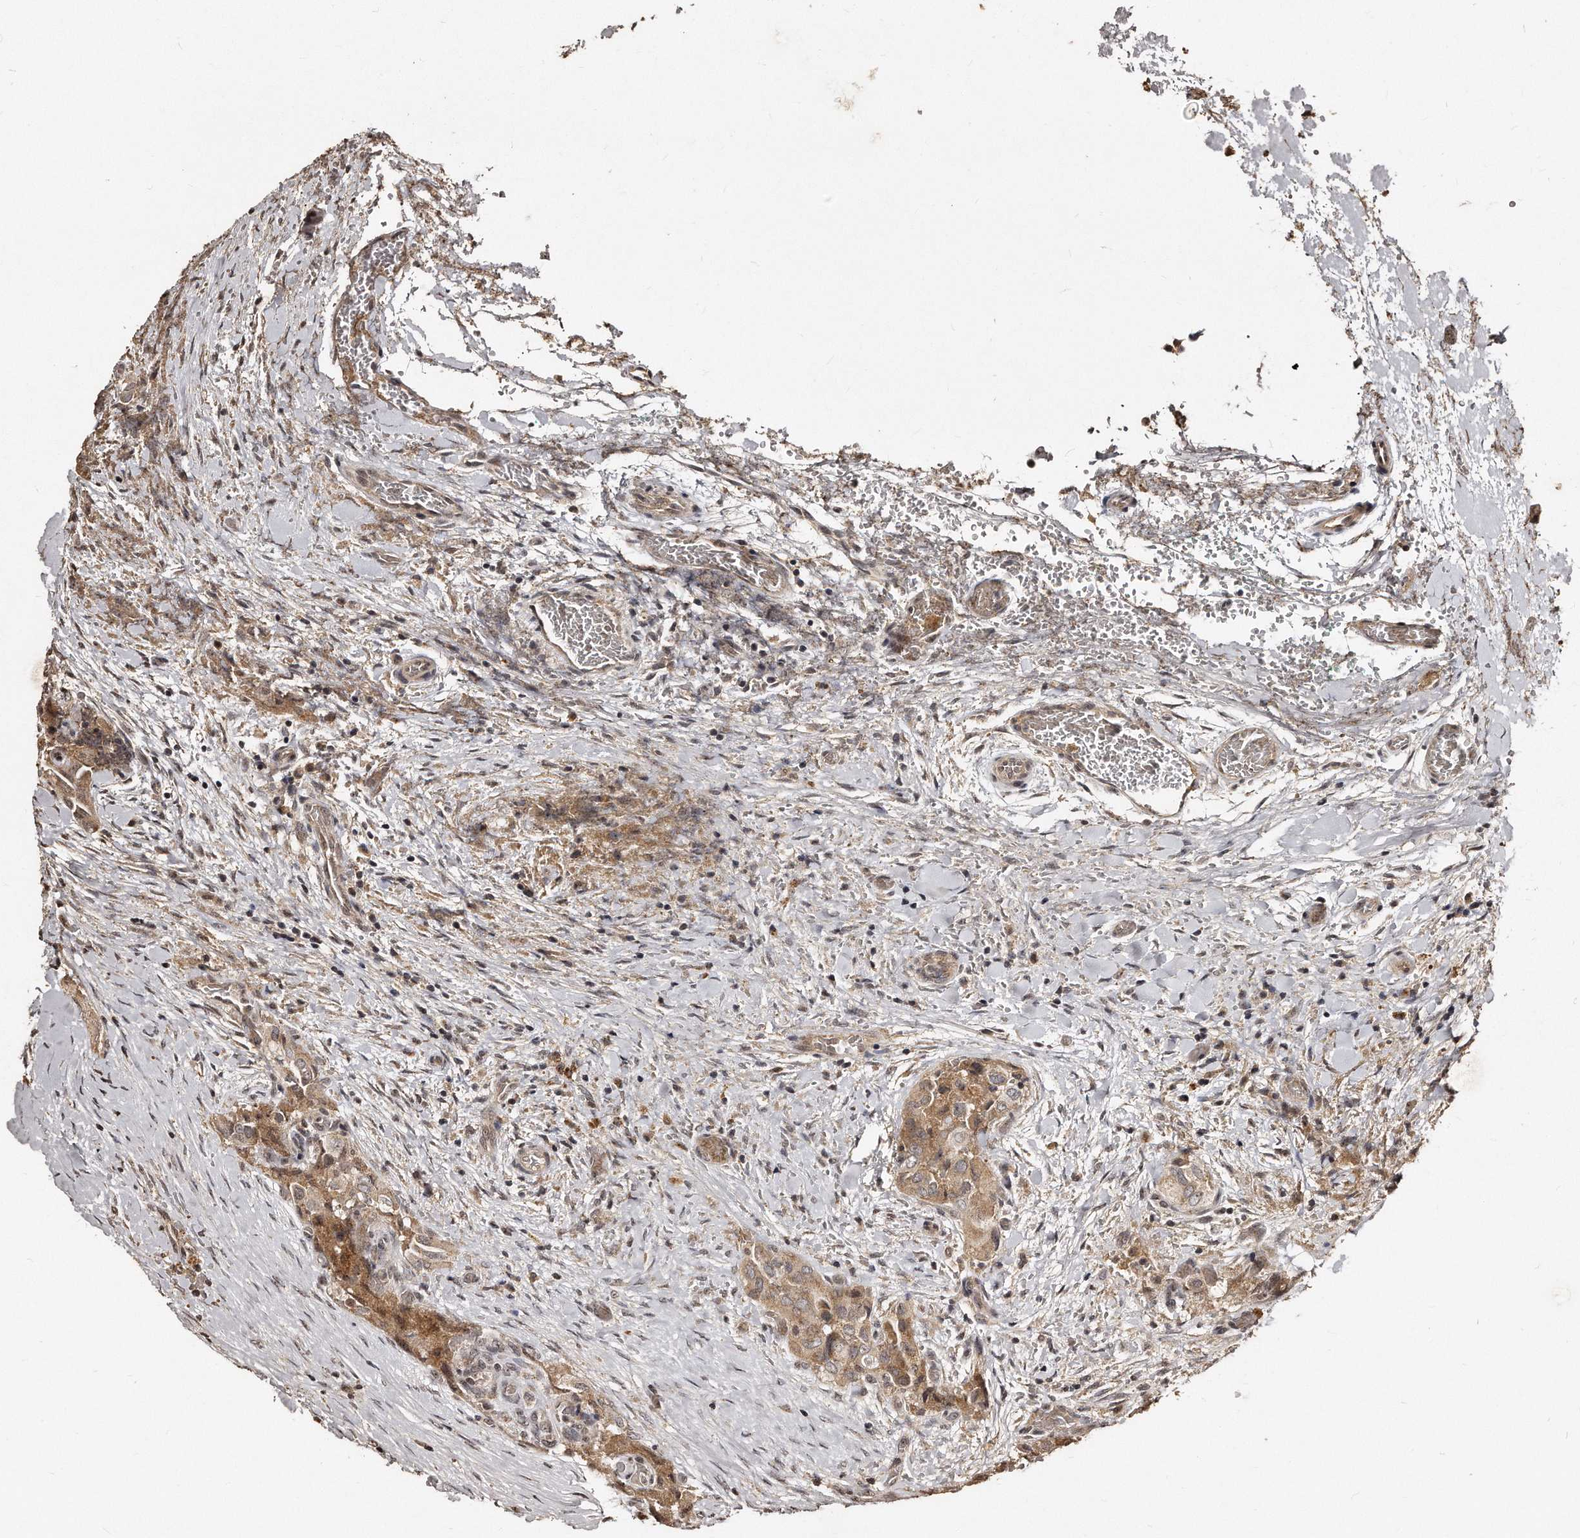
{"staining": {"intensity": "weak", "quantity": ">75%", "location": "cytoplasmic/membranous"}, "tissue": "thyroid cancer", "cell_type": "Tumor cells", "image_type": "cancer", "snomed": [{"axis": "morphology", "description": "Papillary adenocarcinoma, NOS"}, {"axis": "topography", "description": "Thyroid gland"}], "caption": "Immunohistochemistry image of thyroid cancer stained for a protein (brown), which exhibits low levels of weak cytoplasmic/membranous staining in approximately >75% of tumor cells.", "gene": "TSHR", "patient": {"sex": "female", "age": 59}}